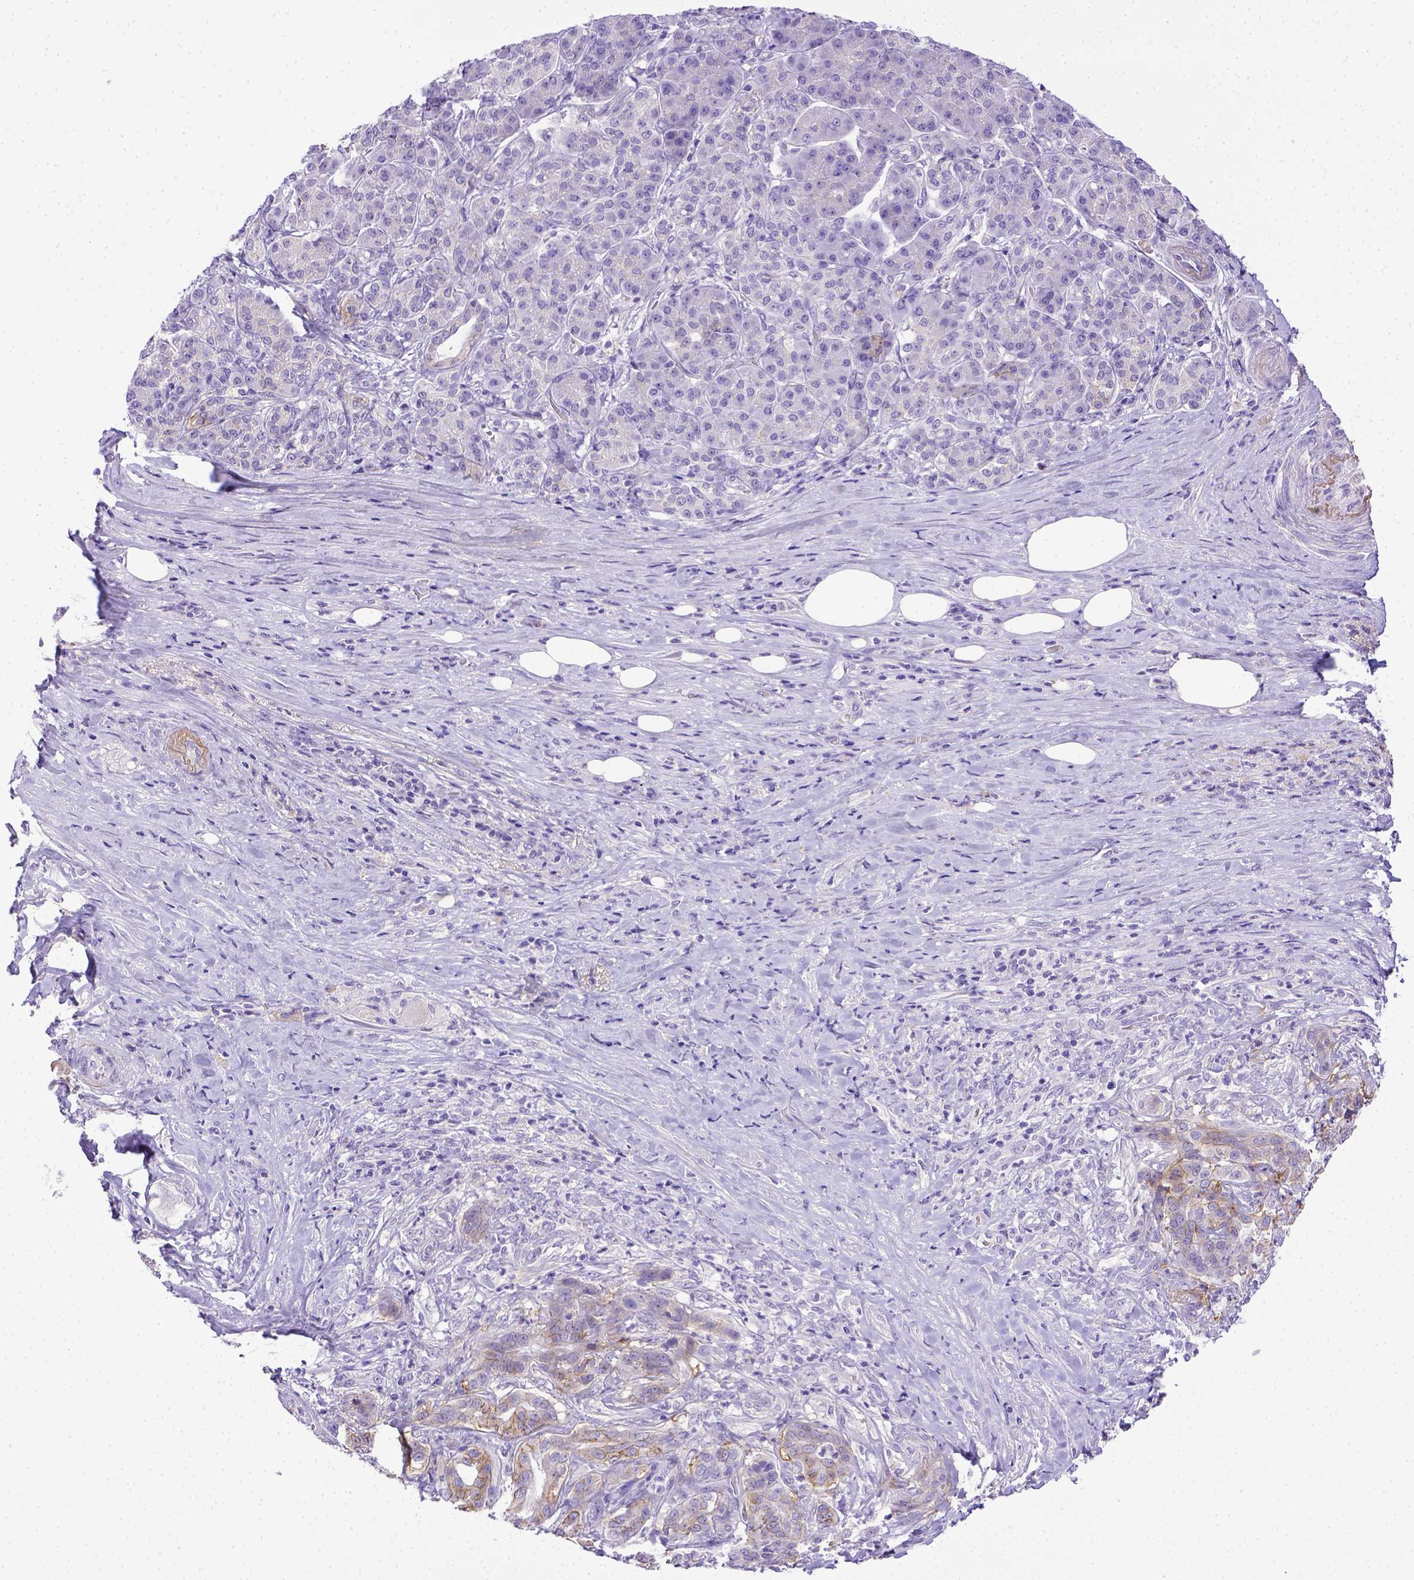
{"staining": {"intensity": "weak", "quantity": "25%-75%", "location": "cytoplasmic/membranous"}, "tissue": "pancreatic cancer", "cell_type": "Tumor cells", "image_type": "cancer", "snomed": [{"axis": "morphology", "description": "Normal tissue, NOS"}, {"axis": "morphology", "description": "Inflammation, NOS"}, {"axis": "morphology", "description": "Adenocarcinoma, NOS"}, {"axis": "topography", "description": "Pancreas"}], "caption": "DAB (3,3'-diaminobenzidine) immunohistochemical staining of pancreatic adenocarcinoma displays weak cytoplasmic/membranous protein staining in approximately 25%-75% of tumor cells.", "gene": "BTN1A1", "patient": {"sex": "male", "age": 57}}